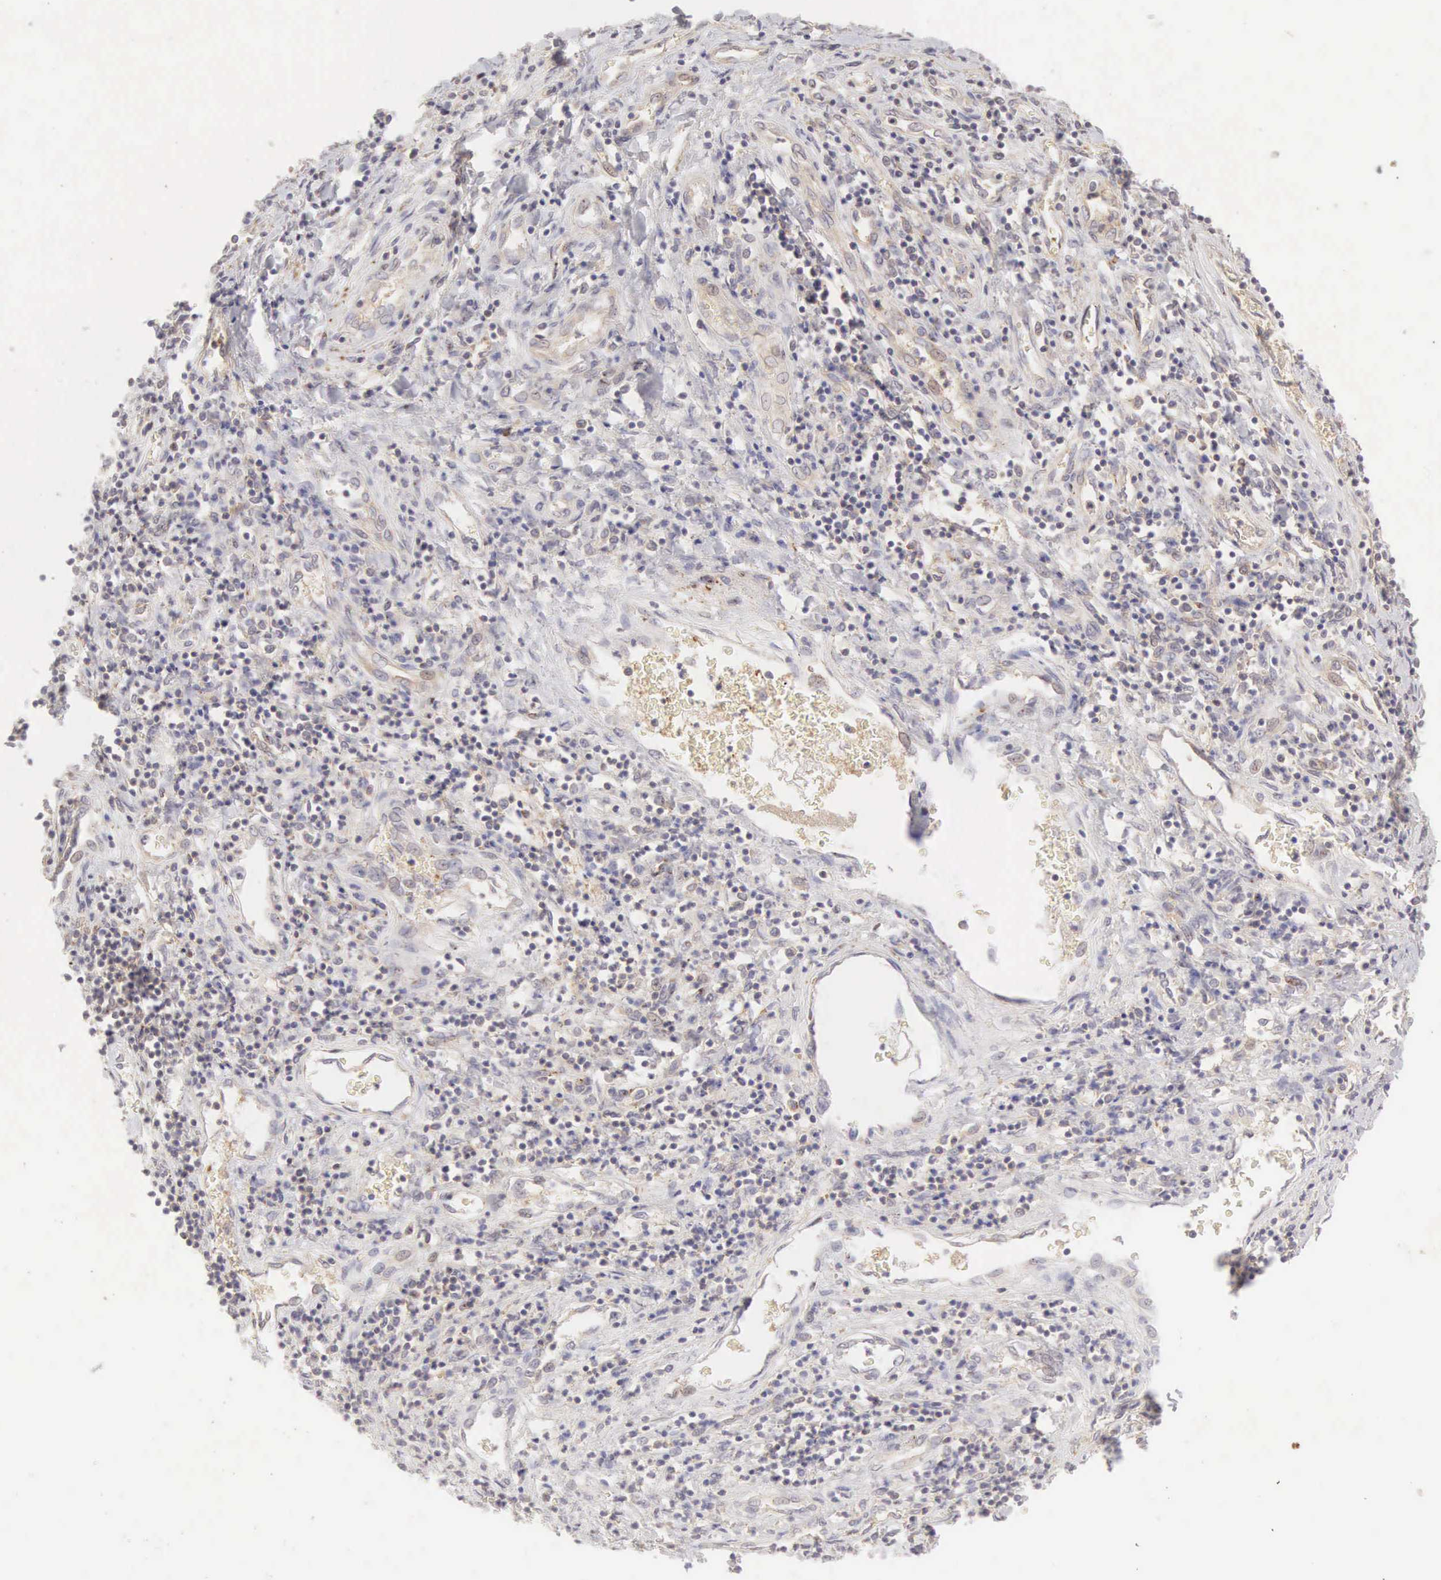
{"staining": {"intensity": "weak", "quantity": "<25%", "location": "cytoplasmic/membranous"}, "tissue": "liver cancer", "cell_type": "Tumor cells", "image_type": "cancer", "snomed": [{"axis": "morphology", "description": "Carcinoma, Hepatocellular, NOS"}, {"axis": "topography", "description": "Liver"}], "caption": "DAB (3,3'-diaminobenzidine) immunohistochemical staining of human liver cancer (hepatocellular carcinoma) displays no significant staining in tumor cells.", "gene": "CD1A", "patient": {"sex": "male", "age": 24}}